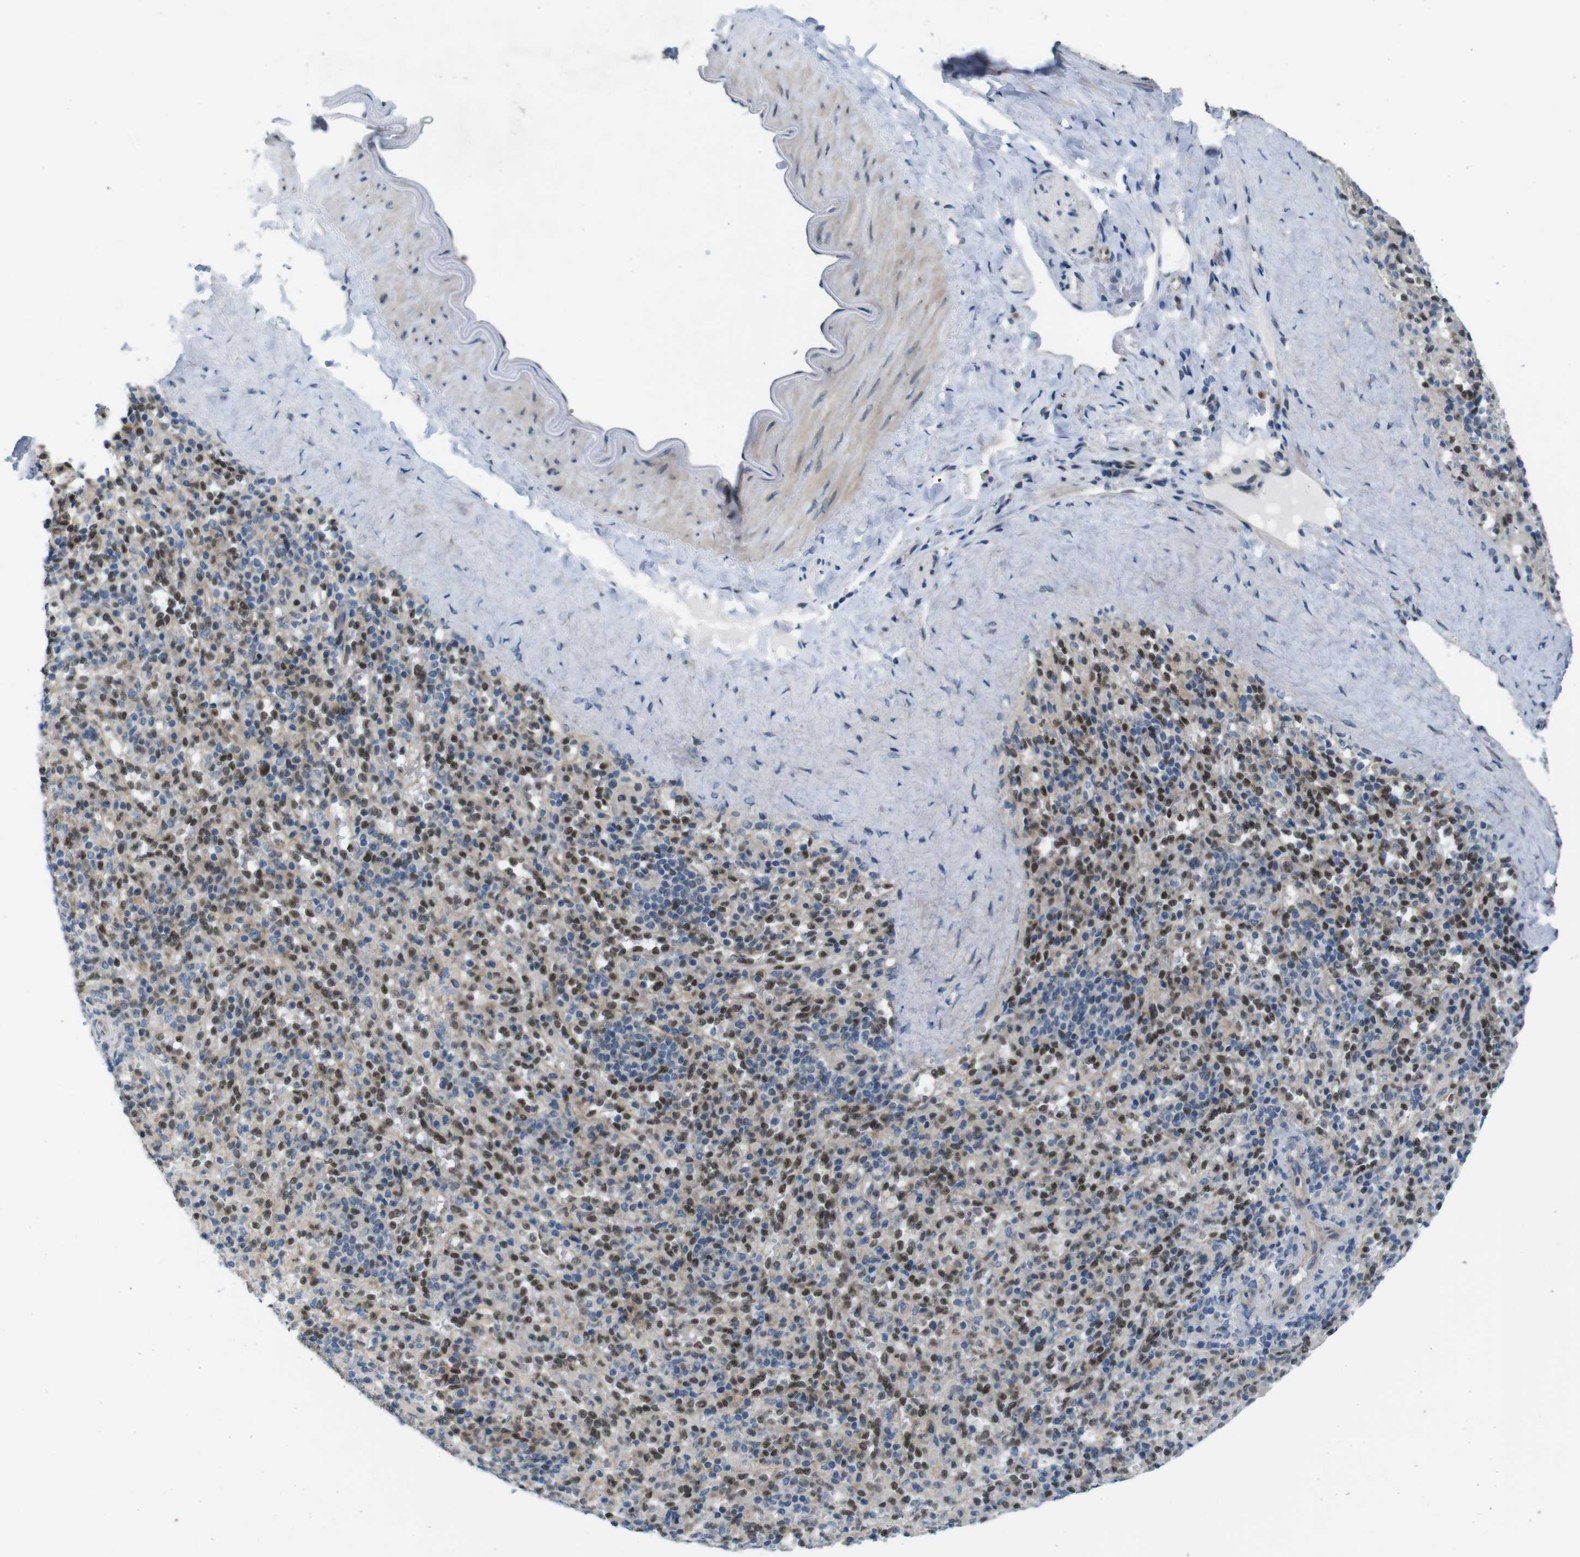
{"staining": {"intensity": "moderate", "quantity": "25%-75%", "location": "nuclear"}, "tissue": "spleen", "cell_type": "Cells in red pulp", "image_type": "normal", "snomed": [{"axis": "morphology", "description": "Normal tissue, NOS"}, {"axis": "topography", "description": "Spleen"}], "caption": "Approximately 25%-75% of cells in red pulp in benign spleen show moderate nuclear protein staining as visualized by brown immunohistochemical staining.", "gene": "SKI", "patient": {"sex": "male", "age": 36}}